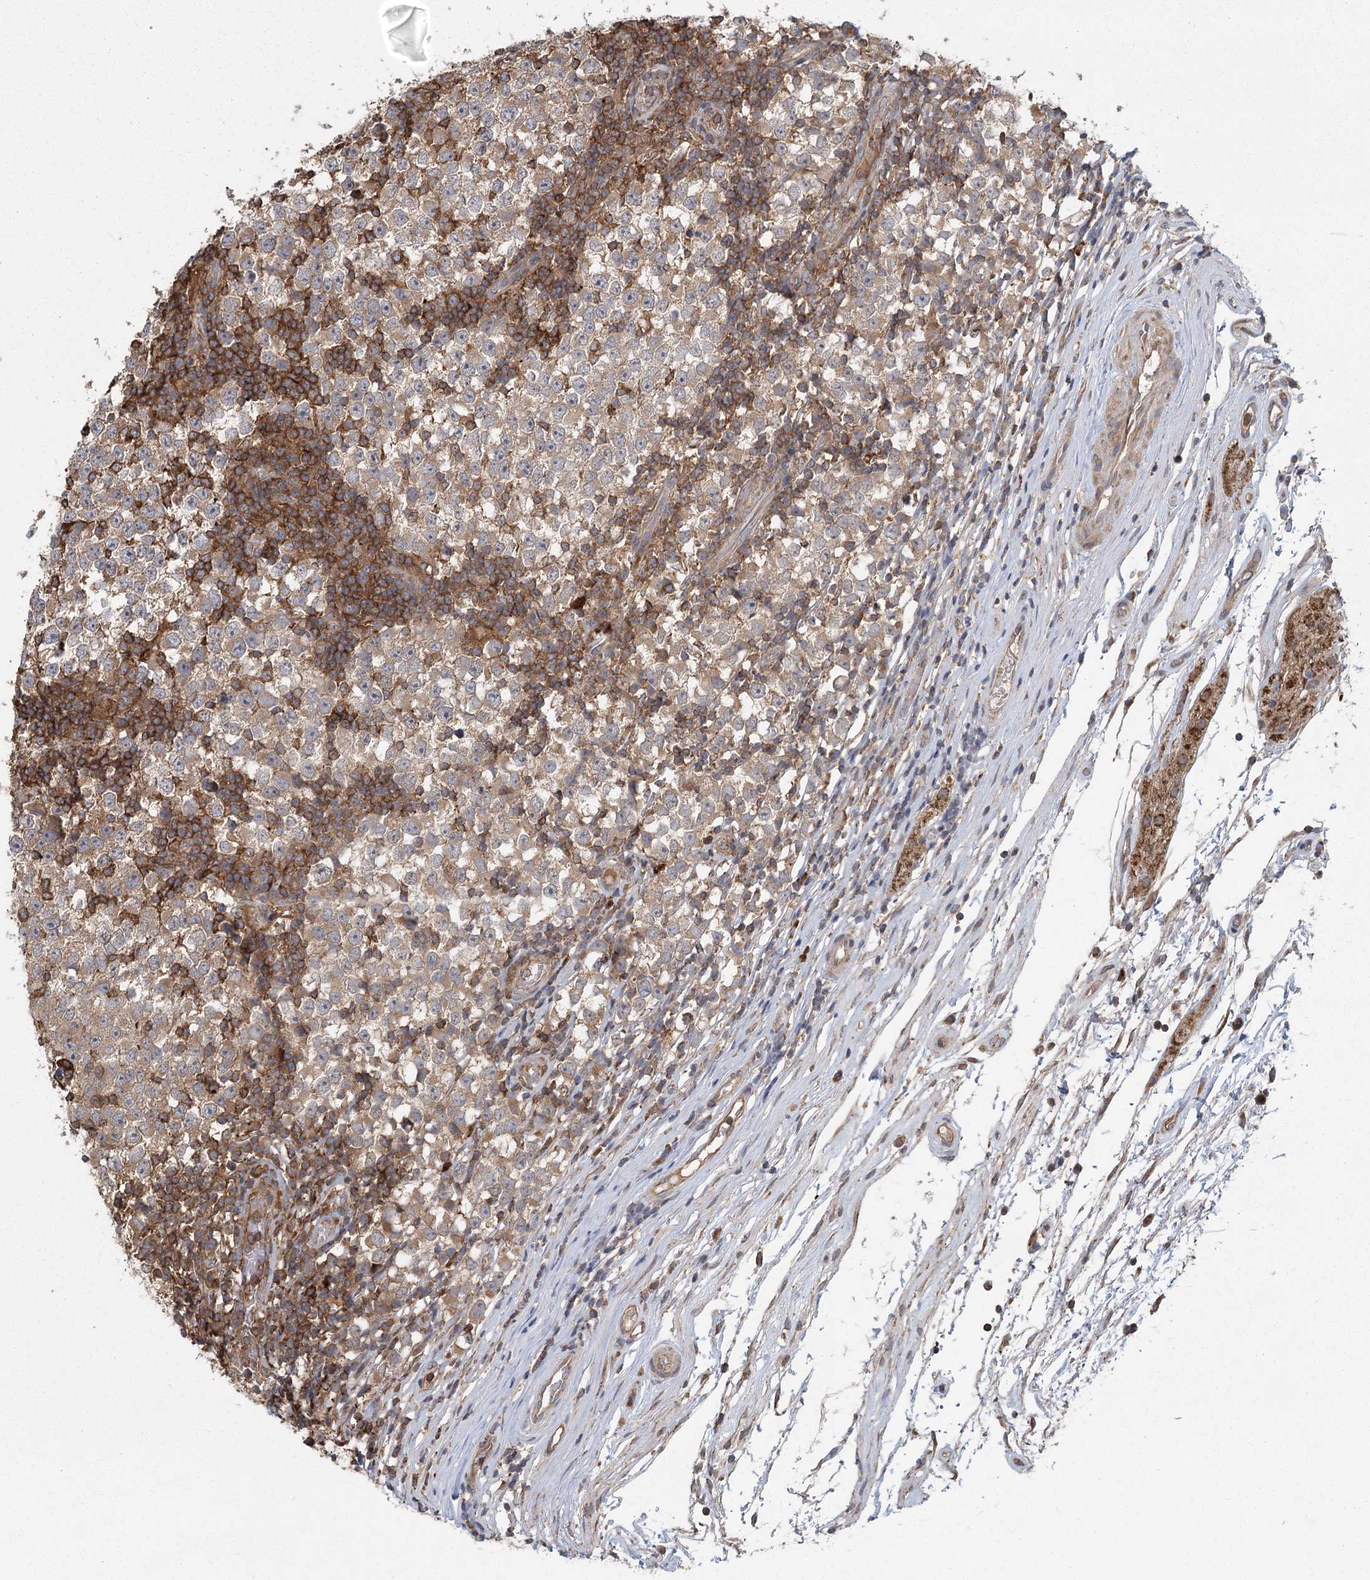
{"staining": {"intensity": "weak", "quantity": "25%-75%", "location": "cytoplasmic/membranous"}, "tissue": "testis cancer", "cell_type": "Tumor cells", "image_type": "cancer", "snomed": [{"axis": "morphology", "description": "Seminoma, NOS"}, {"axis": "topography", "description": "Testis"}], "caption": "Testis cancer (seminoma) was stained to show a protein in brown. There is low levels of weak cytoplasmic/membranous positivity in about 25%-75% of tumor cells. (DAB (3,3'-diaminobenzidine) = brown stain, brightfield microscopy at high magnification).", "gene": "PLEKHA7", "patient": {"sex": "male", "age": 65}}